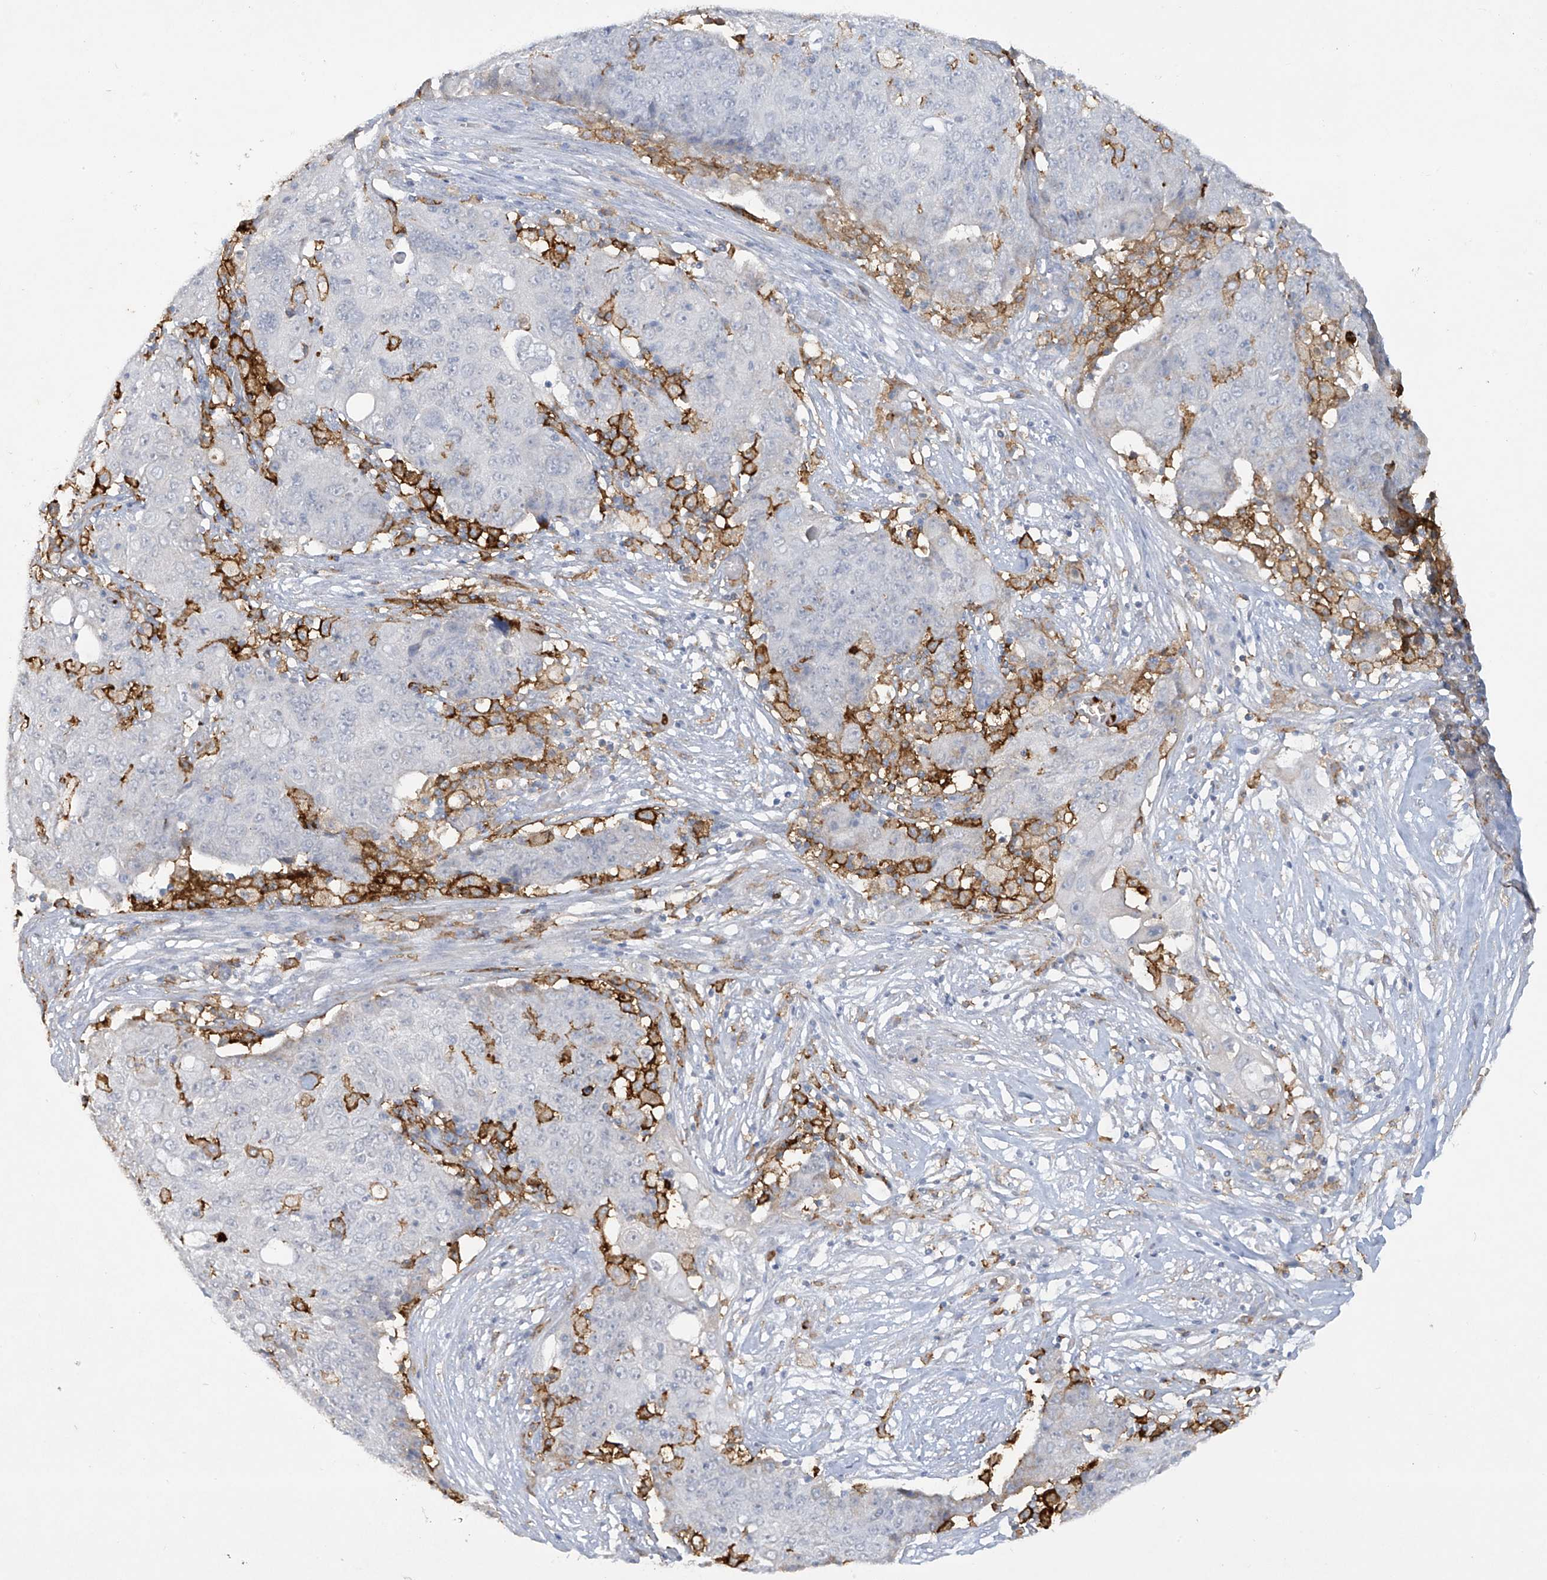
{"staining": {"intensity": "negative", "quantity": "none", "location": "none"}, "tissue": "ovarian cancer", "cell_type": "Tumor cells", "image_type": "cancer", "snomed": [{"axis": "morphology", "description": "Carcinoma, endometroid"}, {"axis": "topography", "description": "Ovary"}], "caption": "Ovarian endometroid carcinoma was stained to show a protein in brown. There is no significant staining in tumor cells.", "gene": "FCGR3A", "patient": {"sex": "female", "age": 42}}